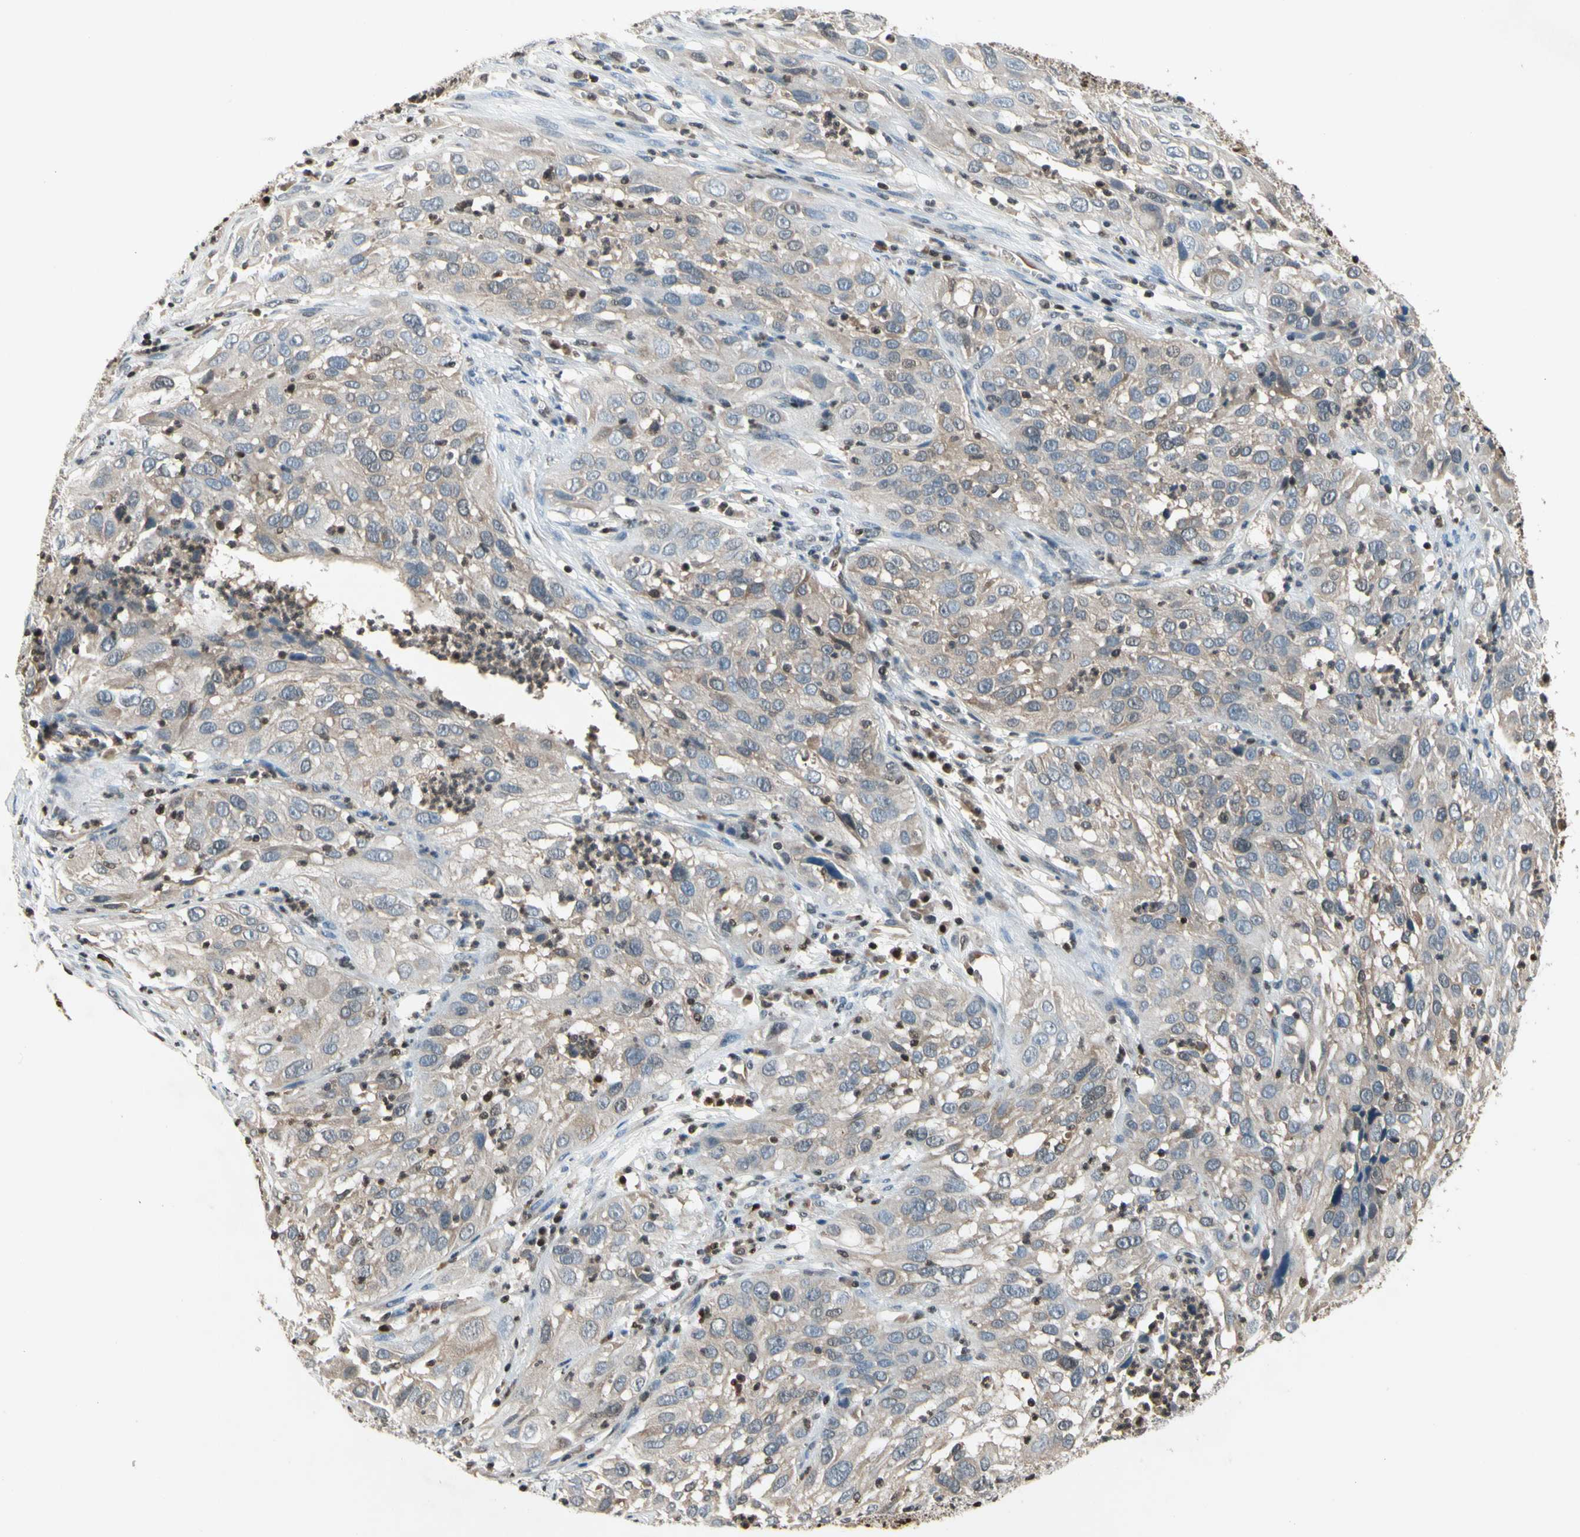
{"staining": {"intensity": "negative", "quantity": "none", "location": "none"}, "tissue": "cervical cancer", "cell_type": "Tumor cells", "image_type": "cancer", "snomed": [{"axis": "morphology", "description": "Squamous cell carcinoma, NOS"}, {"axis": "topography", "description": "Cervix"}], "caption": "IHC histopathology image of neoplastic tissue: squamous cell carcinoma (cervical) stained with DAB (3,3'-diaminobenzidine) exhibits no significant protein expression in tumor cells.", "gene": "GSR", "patient": {"sex": "female", "age": 32}}